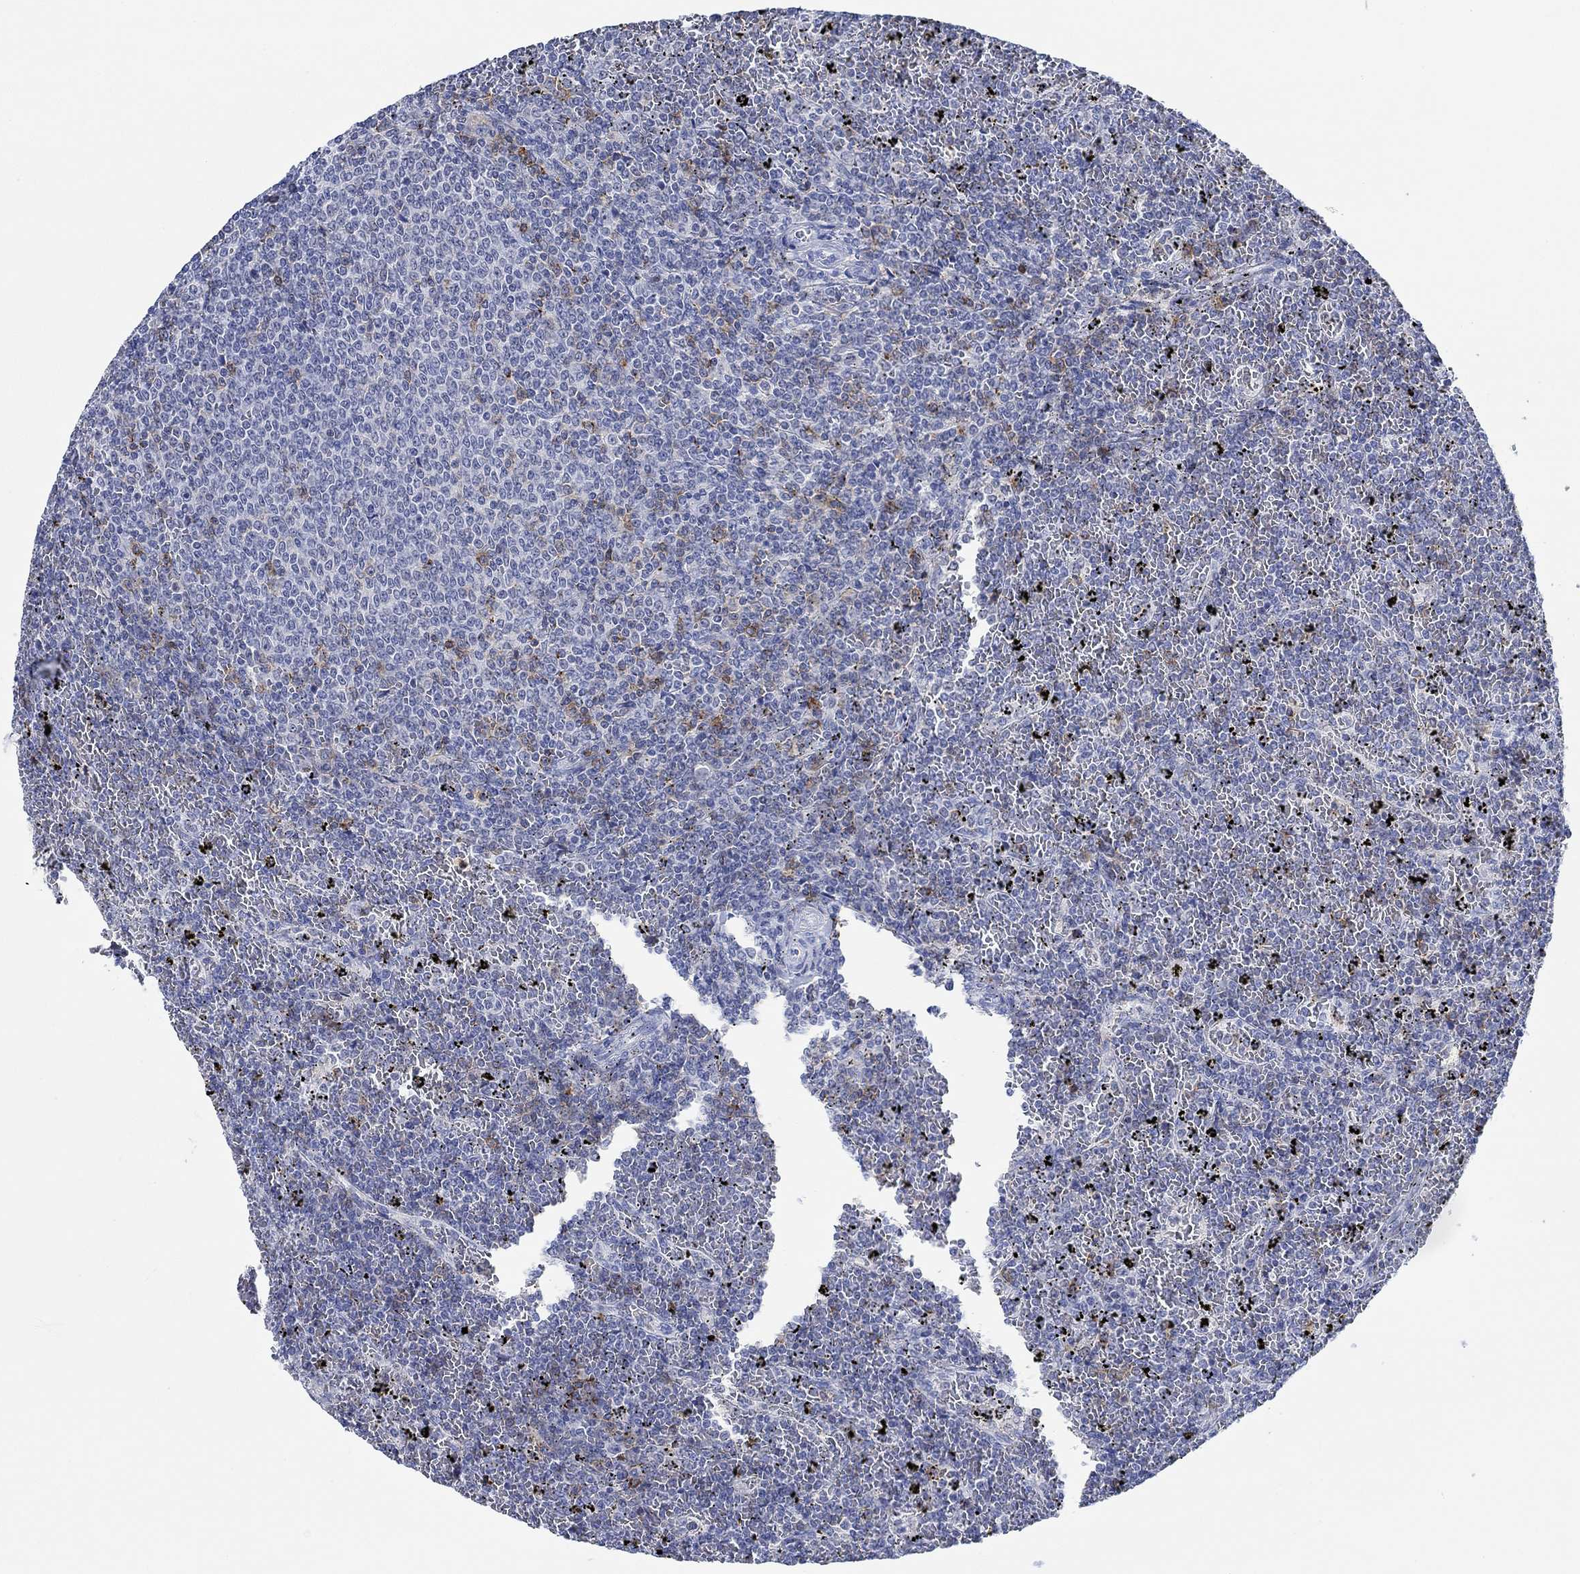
{"staining": {"intensity": "negative", "quantity": "none", "location": "none"}, "tissue": "lymphoma", "cell_type": "Tumor cells", "image_type": "cancer", "snomed": [{"axis": "morphology", "description": "Malignant lymphoma, non-Hodgkin's type, Low grade"}, {"axis": "topography", "description": "Spleen"}], "caption": "Human malignant lymphoma, non-Hodgkin's type (low-grade) stained for a protein using immunohistochemistry (IHC) demonstrates no positivity in tumor cells.", "gene": "PPP1R17", "patient": {"sex": "female", "age": 77}}